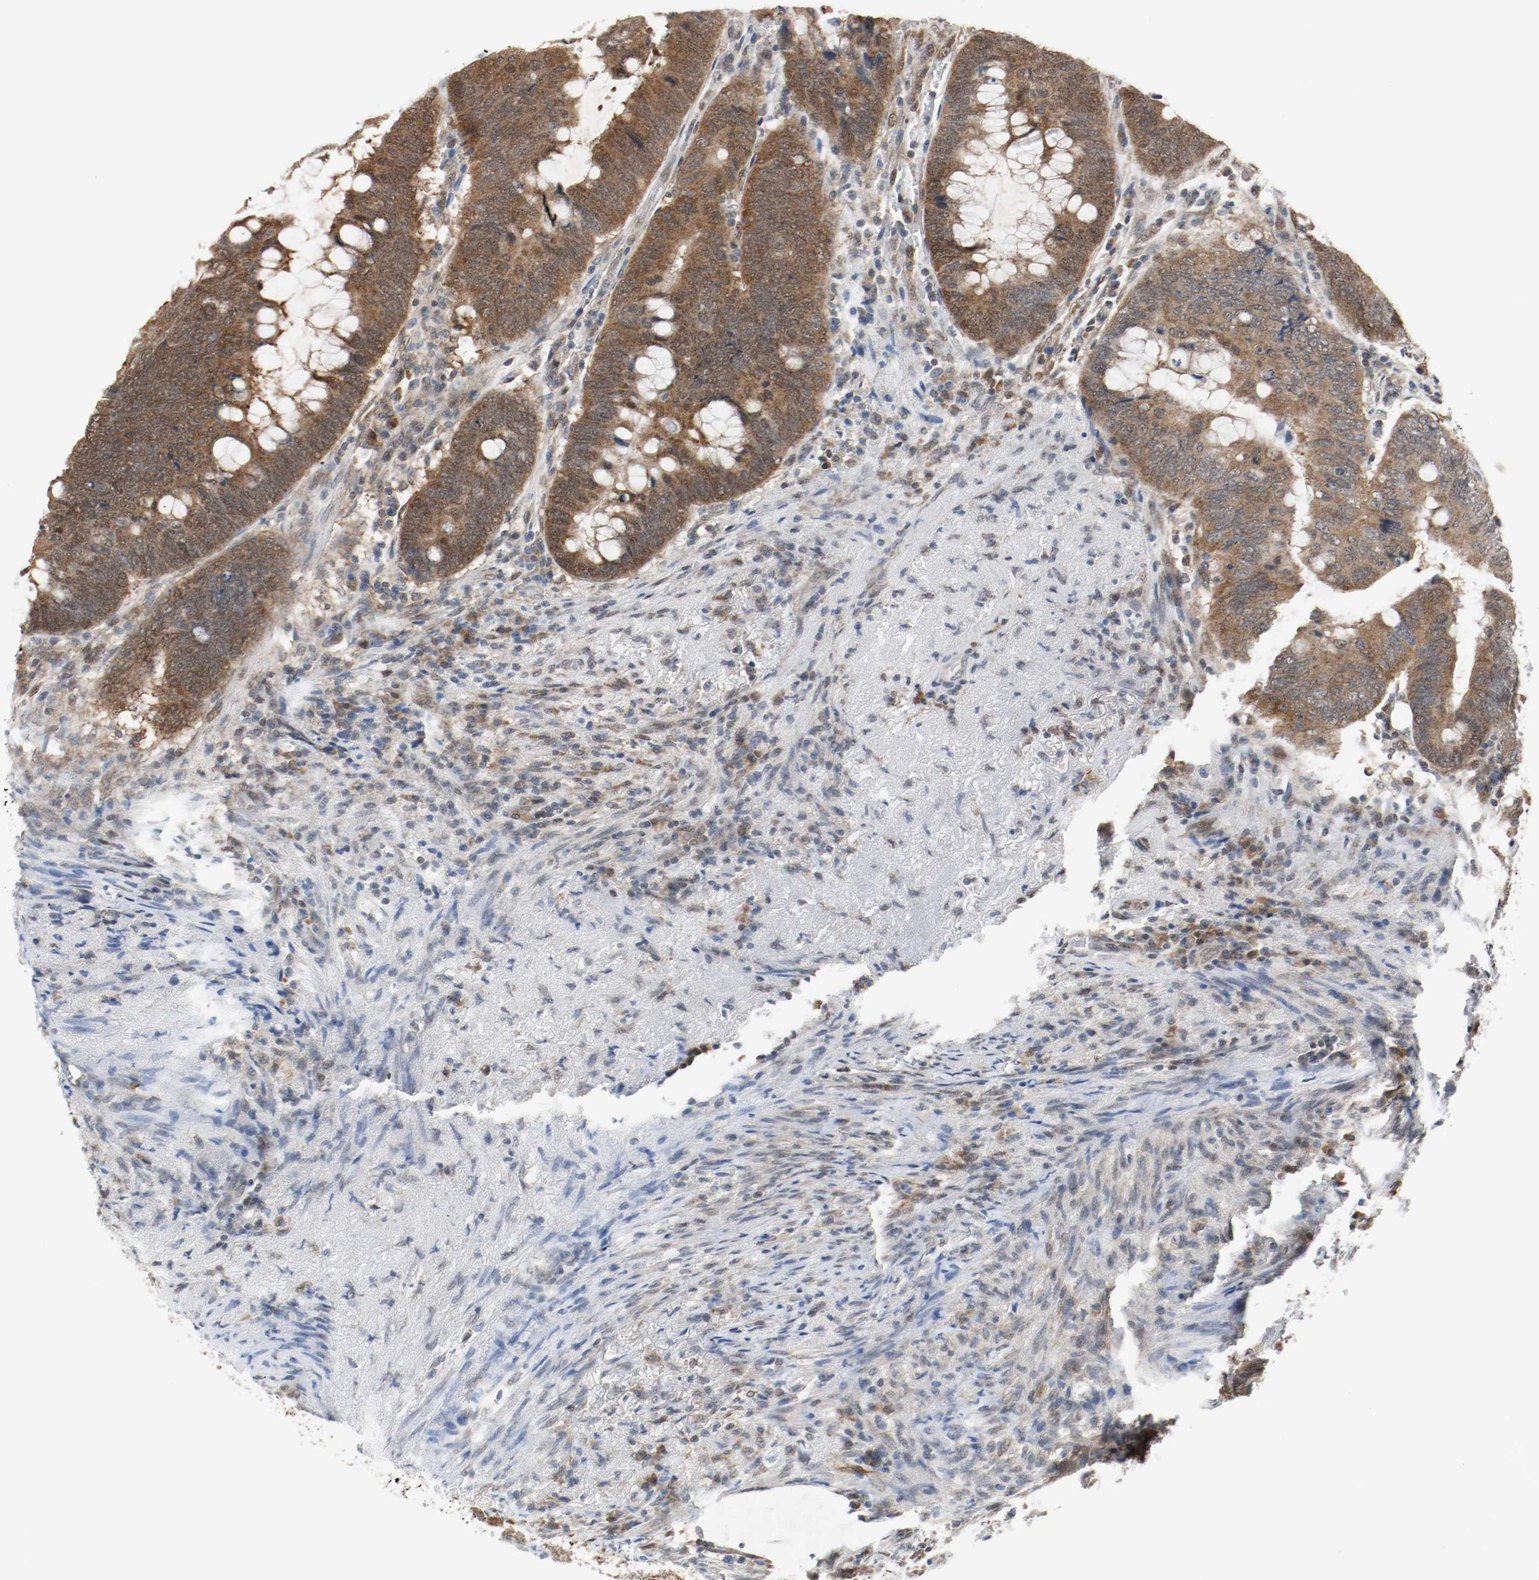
{"staining": {"intensity": "strong", "quantity": ">75%", "location": "cytoplasmic/membranous,nuclear"}, "tissue": "colorectal cancer", "cell_type": "Tumor cells", "image_type": "cancer", "snomed": [{"axis": "morphology", "description": "Normal tissue, NOS"}, {"axis": "morphology", "description": "Adenocarcinoma, NOS"}, {"axis": "topography", "description": "Rectum"}, {"axis": "topography", "description": "Peripheral nerve tissue"}], "caption": "An IHC histopathology image of neoplastic tissue is shown. Protein staining in brown highlights strong cytoplasmic/membranous and nuclear positivity in colorectal adenocarcinoma within tumor cells.", "gene": "PPME1", "patient": {"sex": "male", "age": 92}}